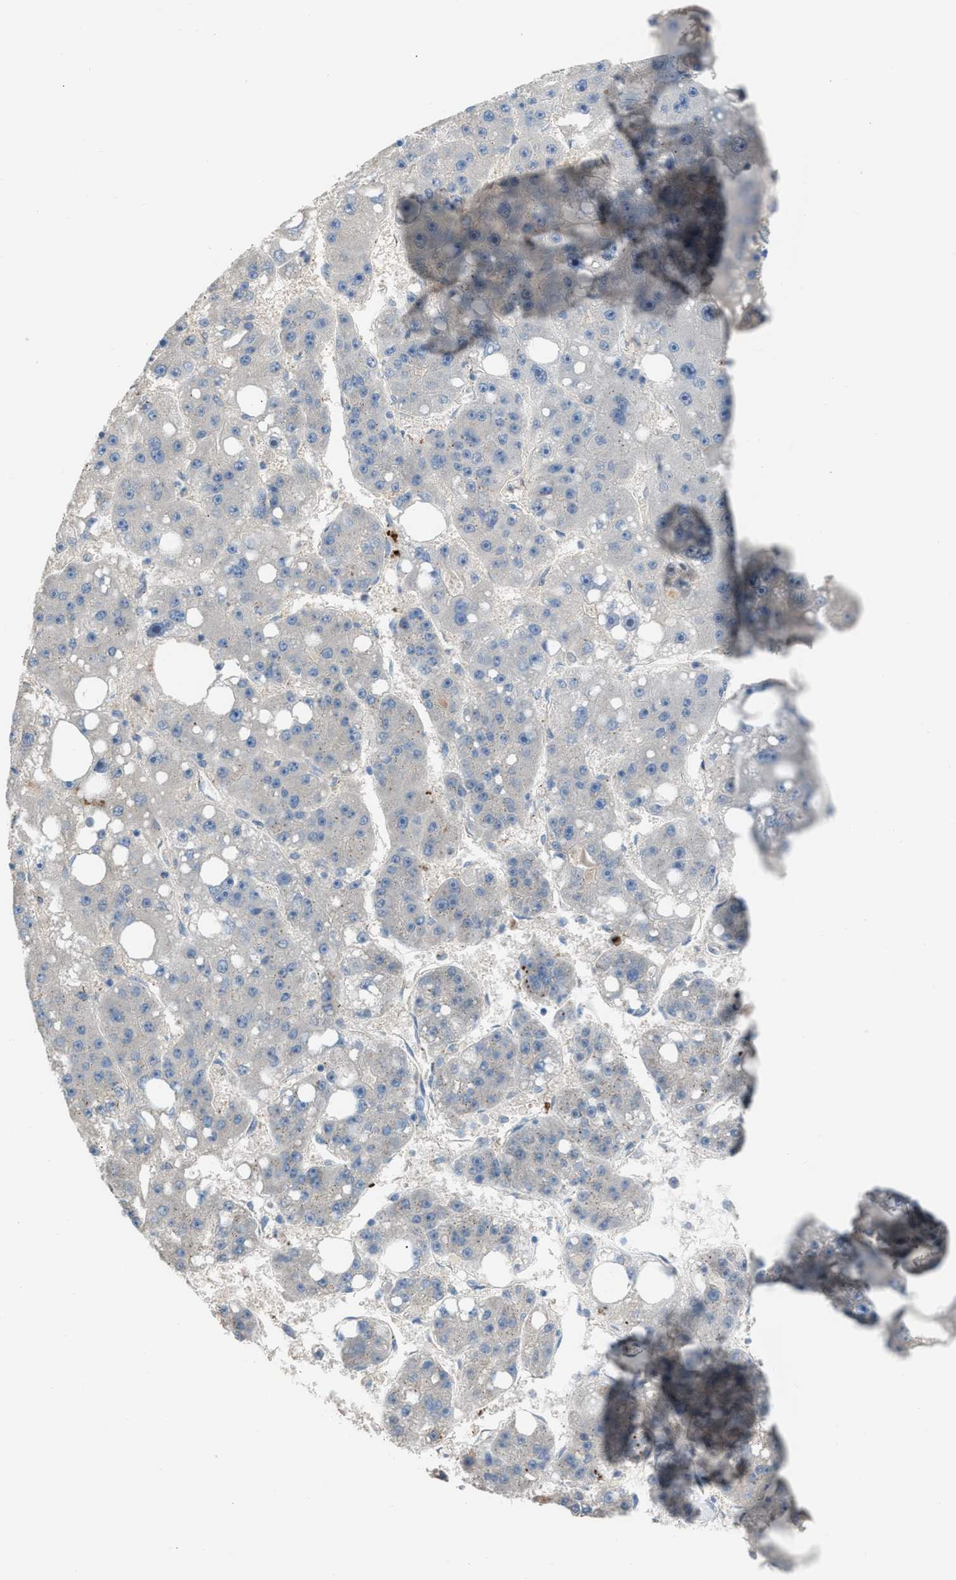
{"staining": {"intensity": "negative", "quantity": "none", "location": "none"}, "tissue": "liver cancer", "cell_type": "Tumor cells", "image_type": "cancer", "snomed": [{"axis": "morphology", "description": "Carcinoma, Hepatocellular, NOS"}, {"axis": "topography", "description": "Liver"}], "caption": "Tumor cells are negative for brown protein staining in hepatocellular carcinoma (liver).", "gene": "CRTC1", "patient": {"sex": "female", "age": 61}}